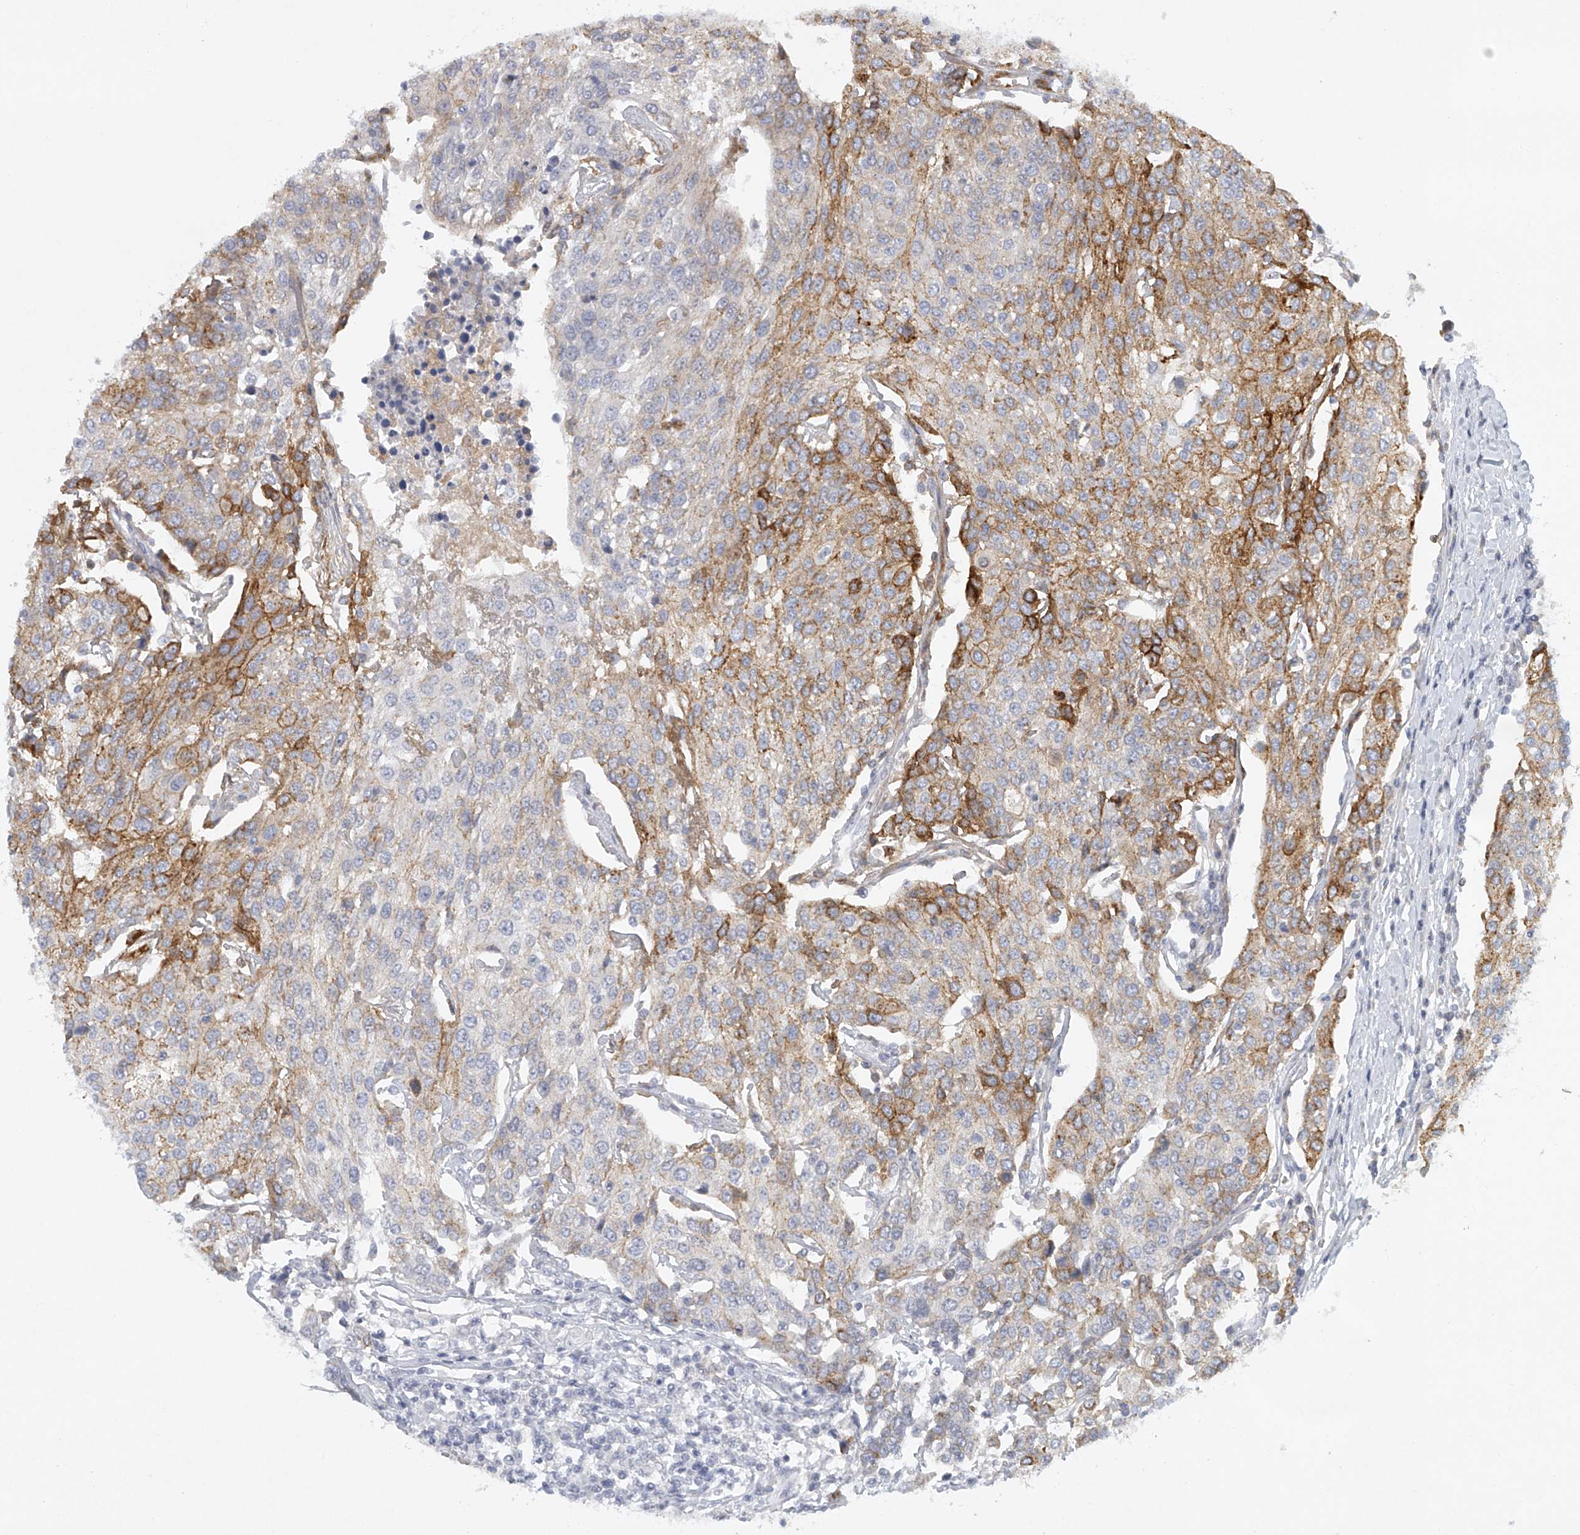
{"staining": {"intensity": "strong", "quantity": "25%-75%", "location": "cytoplasmic/membranous"}, "tissue": "urothelial cancer", "cell_type": "Tumor cells", "image_type": "cancer", "snomed": [{"axis": "morphology", "description": "Urothelial carcinoma, High grade"}, {"axis": "topography", "description": "Urinary bladder"}], "caption": "DAB (3,3'-diaminobenzidine) immunohistochemical staining of urothelial cancer demonstrates strong cytoplasmic/membranous protein staining in approximately 25%-75% of tumor cells.", "gene": "FAT2", "patient": {"sex": "female", "age": 85}}